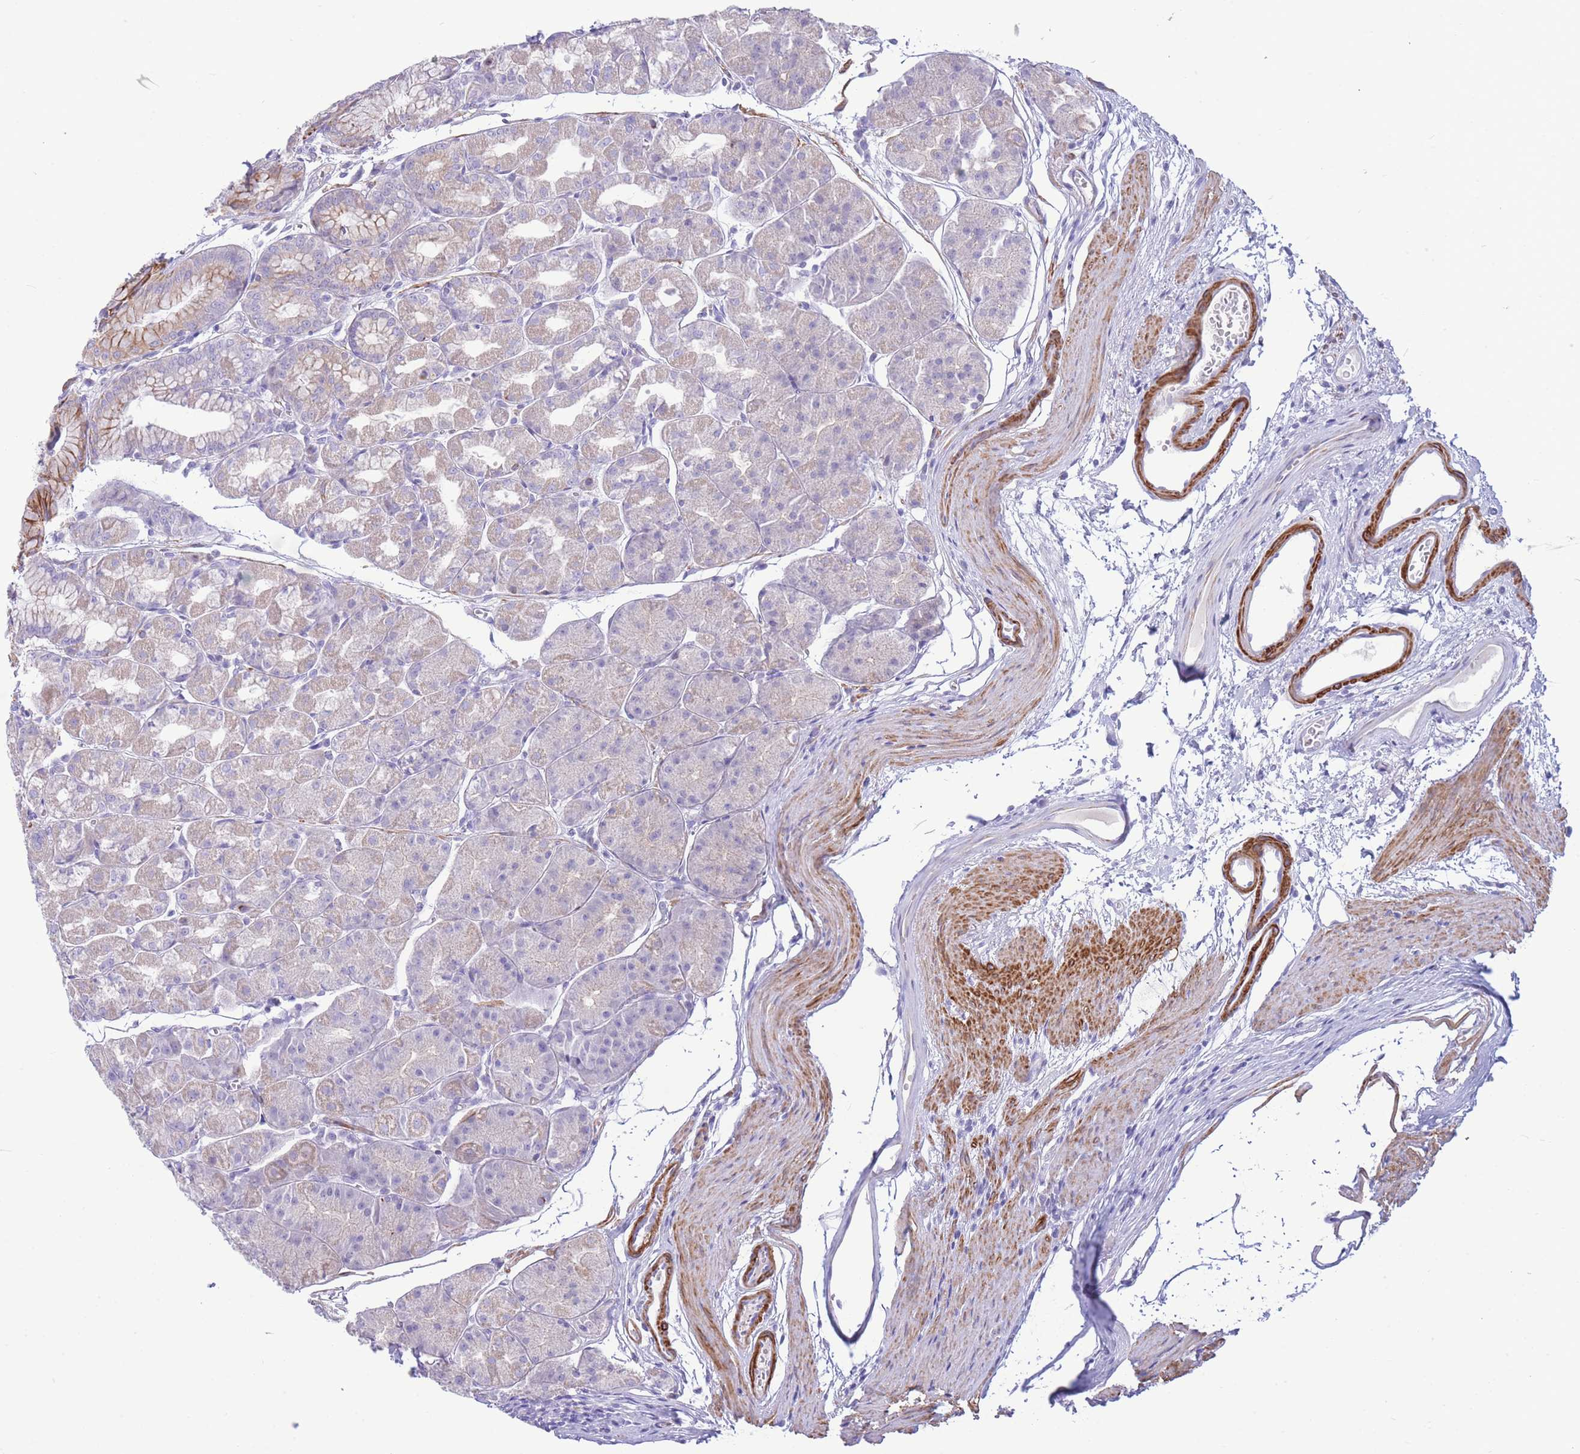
{"staining": {"intensity": "moderate", "quantity": "25%-75%", "location": "cytoplasmic/membranous"}, "tissue": "stomach", "cell_type": "Glandular cells", "image_type": "normal", "snomed": [{"axis": "morphology", "description": "Normal tissue, NOS"}, {"axis": "topography", "description": "Stomach"}], "caption": "DAB (3,3'-diaminobenzidine) immunohistochemical staining of benign human stomach reveals moderate cytoplasmic/membranous protein positivity in about 25%-75% of glandular cells. Nuclei are stained in blue.", "gene": "VWA8", "patient": {"sex": "male", "age": 55}}